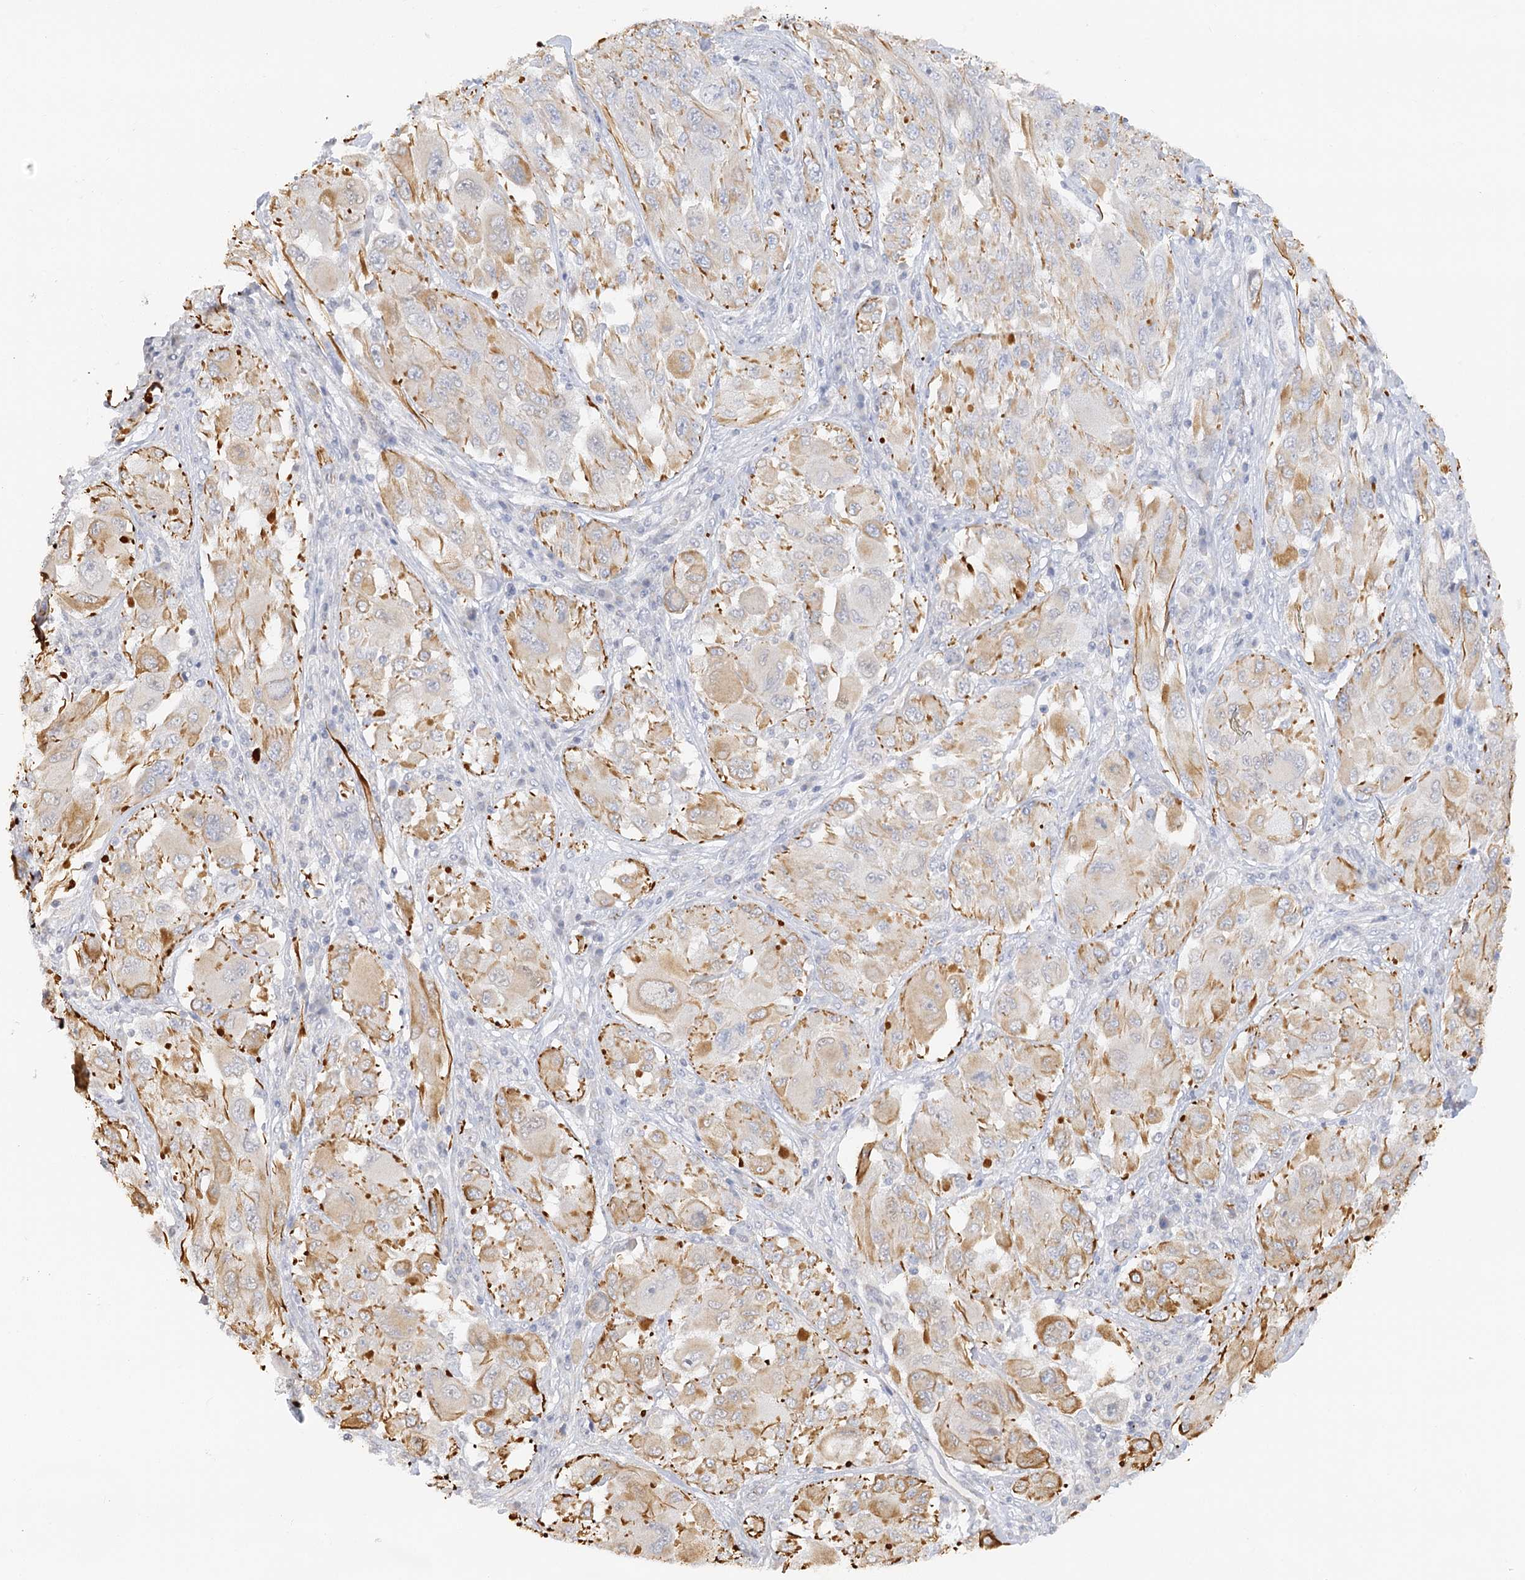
{"staining": {"intensity": "moderate", "quantity": "25%-75%", "location": "cytoplasmic/membranous"}, "tissue": "melanoma", "cell_type": "Tumor cells", "image_type": "cancer", "snomed": [{"axis": "morphology", "description": "Malignant melanoma, NOS"}, {"axis": "topography", "description": "Skin"}], "caption": "DAB (3,3'-diaminobenzidine) immunohistochemical staining of human melanoma demonstrates moderate cytoplasmic/membranous protein staining in about 25%-75% of tumor cells.", "gene": "NELL2", "patient": {"sex": "female", "age": 91}}